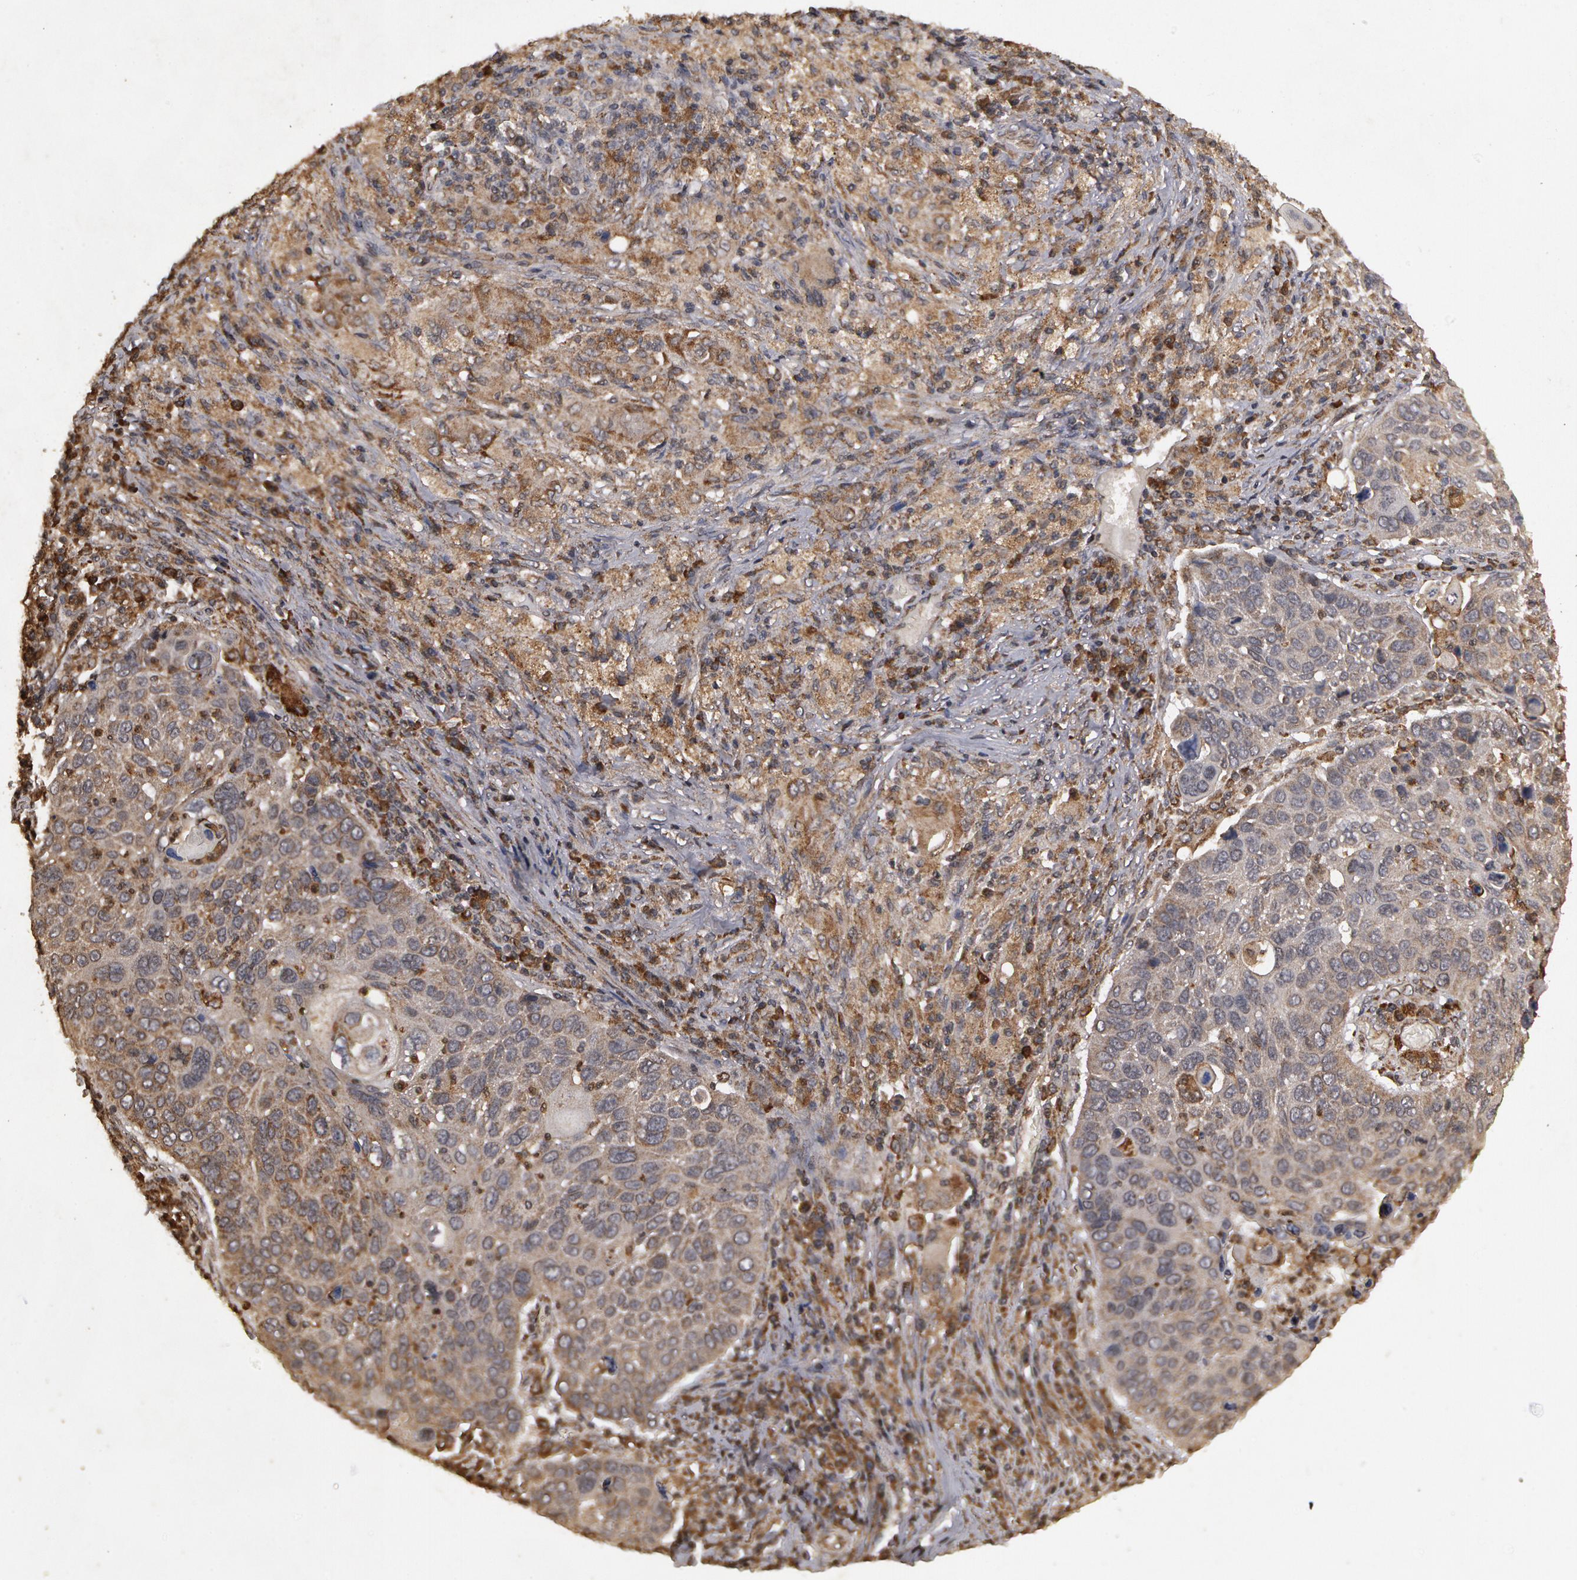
{"staining": {"intensity": "negative", "quantity": "none", "location": "none"}, "tissue": "lung cancer", "cell_type": "Tumor cells", "image_type": "cancer", "snomed": [{"axis": "morphology", "description": "Squamous cell carcinoma, NOS"}, {"axis": "topography", "description": "Lung"}], "caption": "Immunohistochemical staining of lung squamous cell carcinoma shows no significant staining in tumor cells.", "gene": "CALR", "patient": {"sex": "male", "age": 68}}